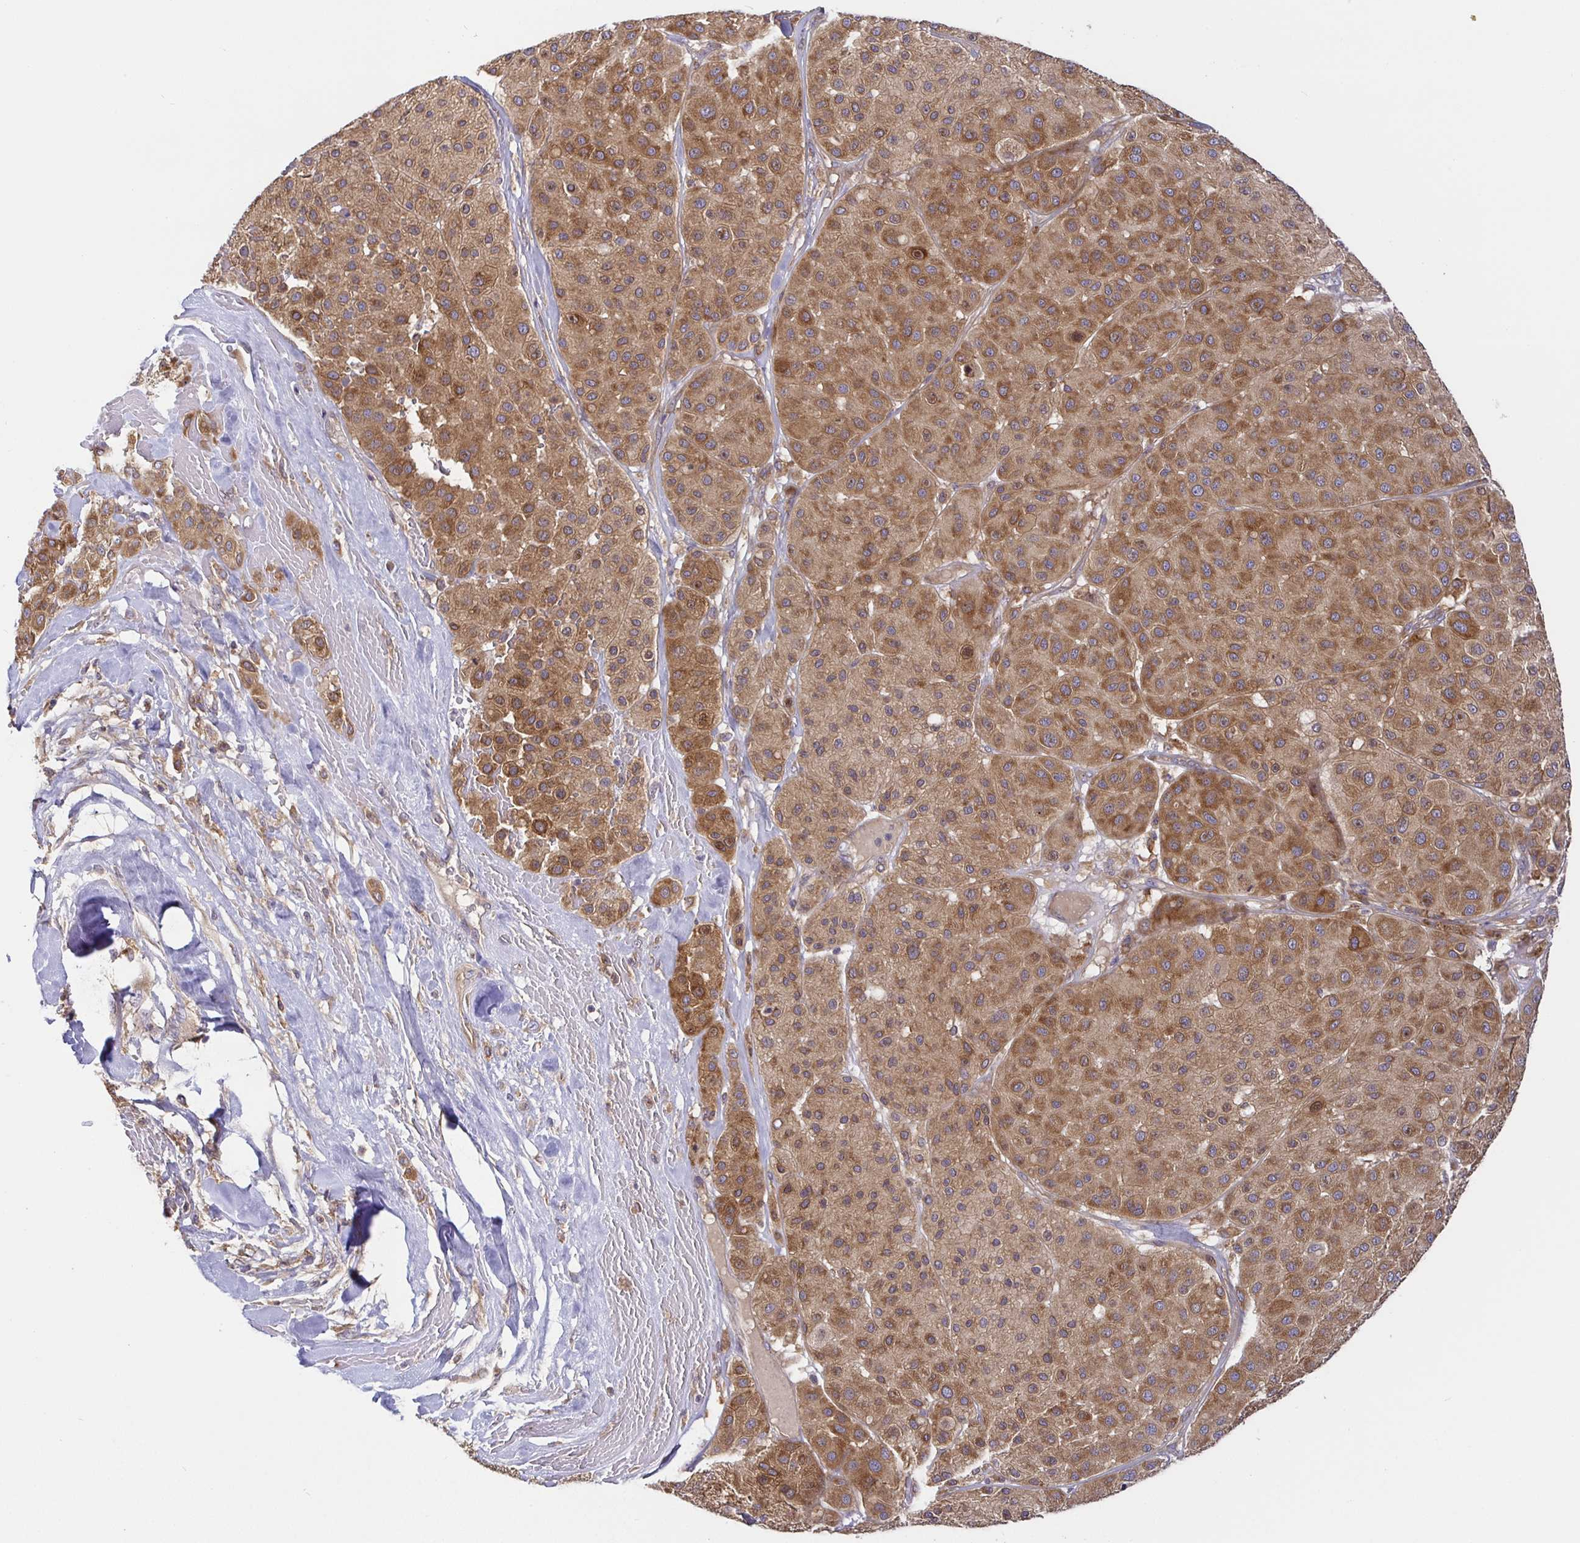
{"staining": {"intensity": "moderate", "quantity": ">75%", "location": "cytoplasmic/membranous"}, "tissue": "melanoma", "cell_type": "Tumor cells", "image_type": "cancer", "snomed": [{"axis": "morphology", "description": "Malignant melanoma, Metastatic site"}, {"axis": "topography", "description": "Smooth muscle"}], "caption": "Protein staining of malignant melanoma (metastatic site) tissue shows moderate cytoplasmic/membranous positivity in approximately >75% of tumor cells.", "gene": "SNX8", "patient": {"sex": "male", "age": 41}}